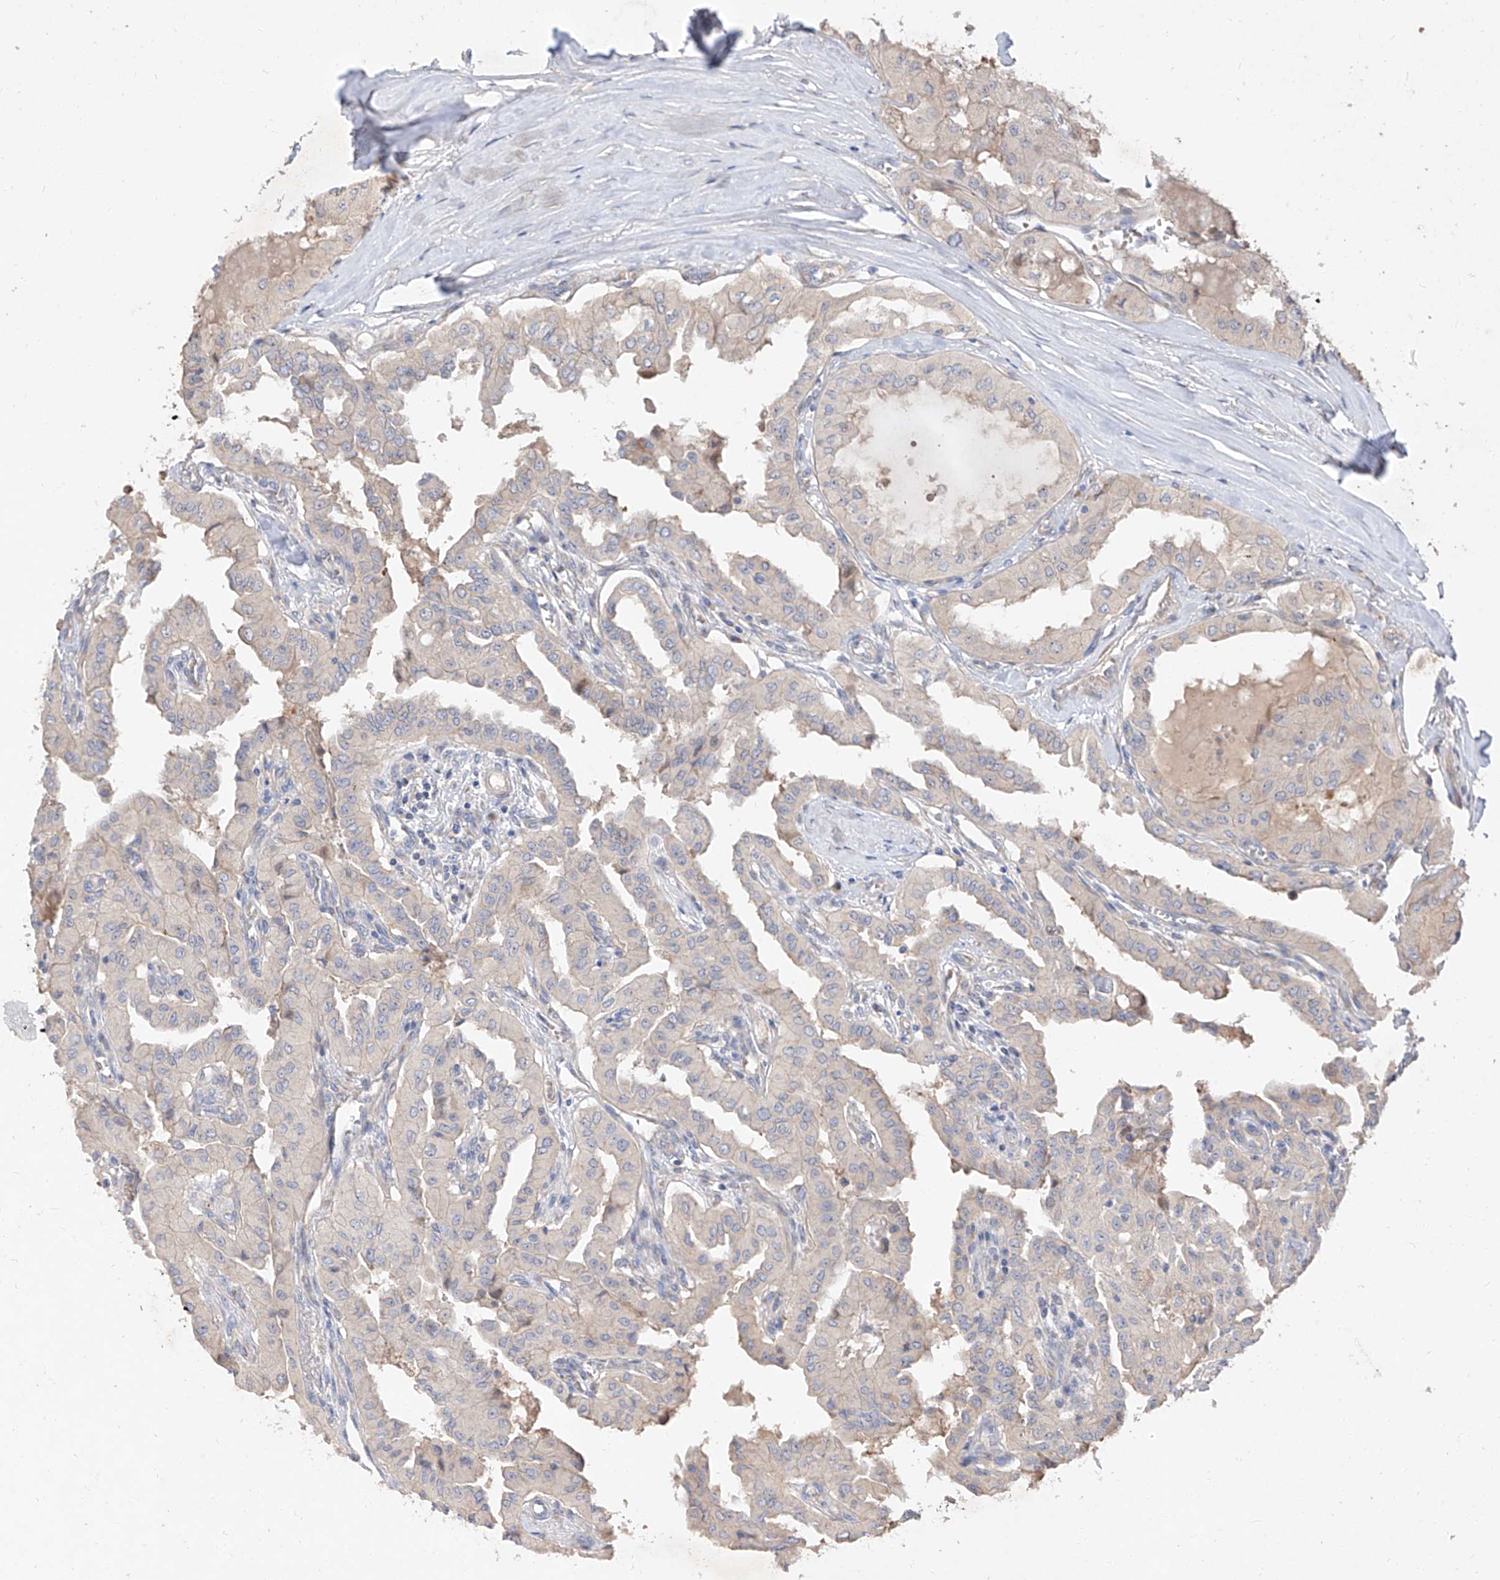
{"staining": {"intensity": "negative", "quantity": "none", "location": "none"}, "tissue": "thyroid cancer", "cell_type": "Tumor cells", "image_type": "cancer", "snomed": [{"axis": "morphology", "description": "Papillary adenocarcinoma, NOS"}, {"axis": "topography", "description": "Thyroid gland"}], "caption": "Human thyroid cancer (papillary adenocarcinoma) stained for a protein using immunohistochemistry reveals no expression in tumor cells.", "gene": "DIRAS3", "patient": {"sex": "female", "age": 59}}